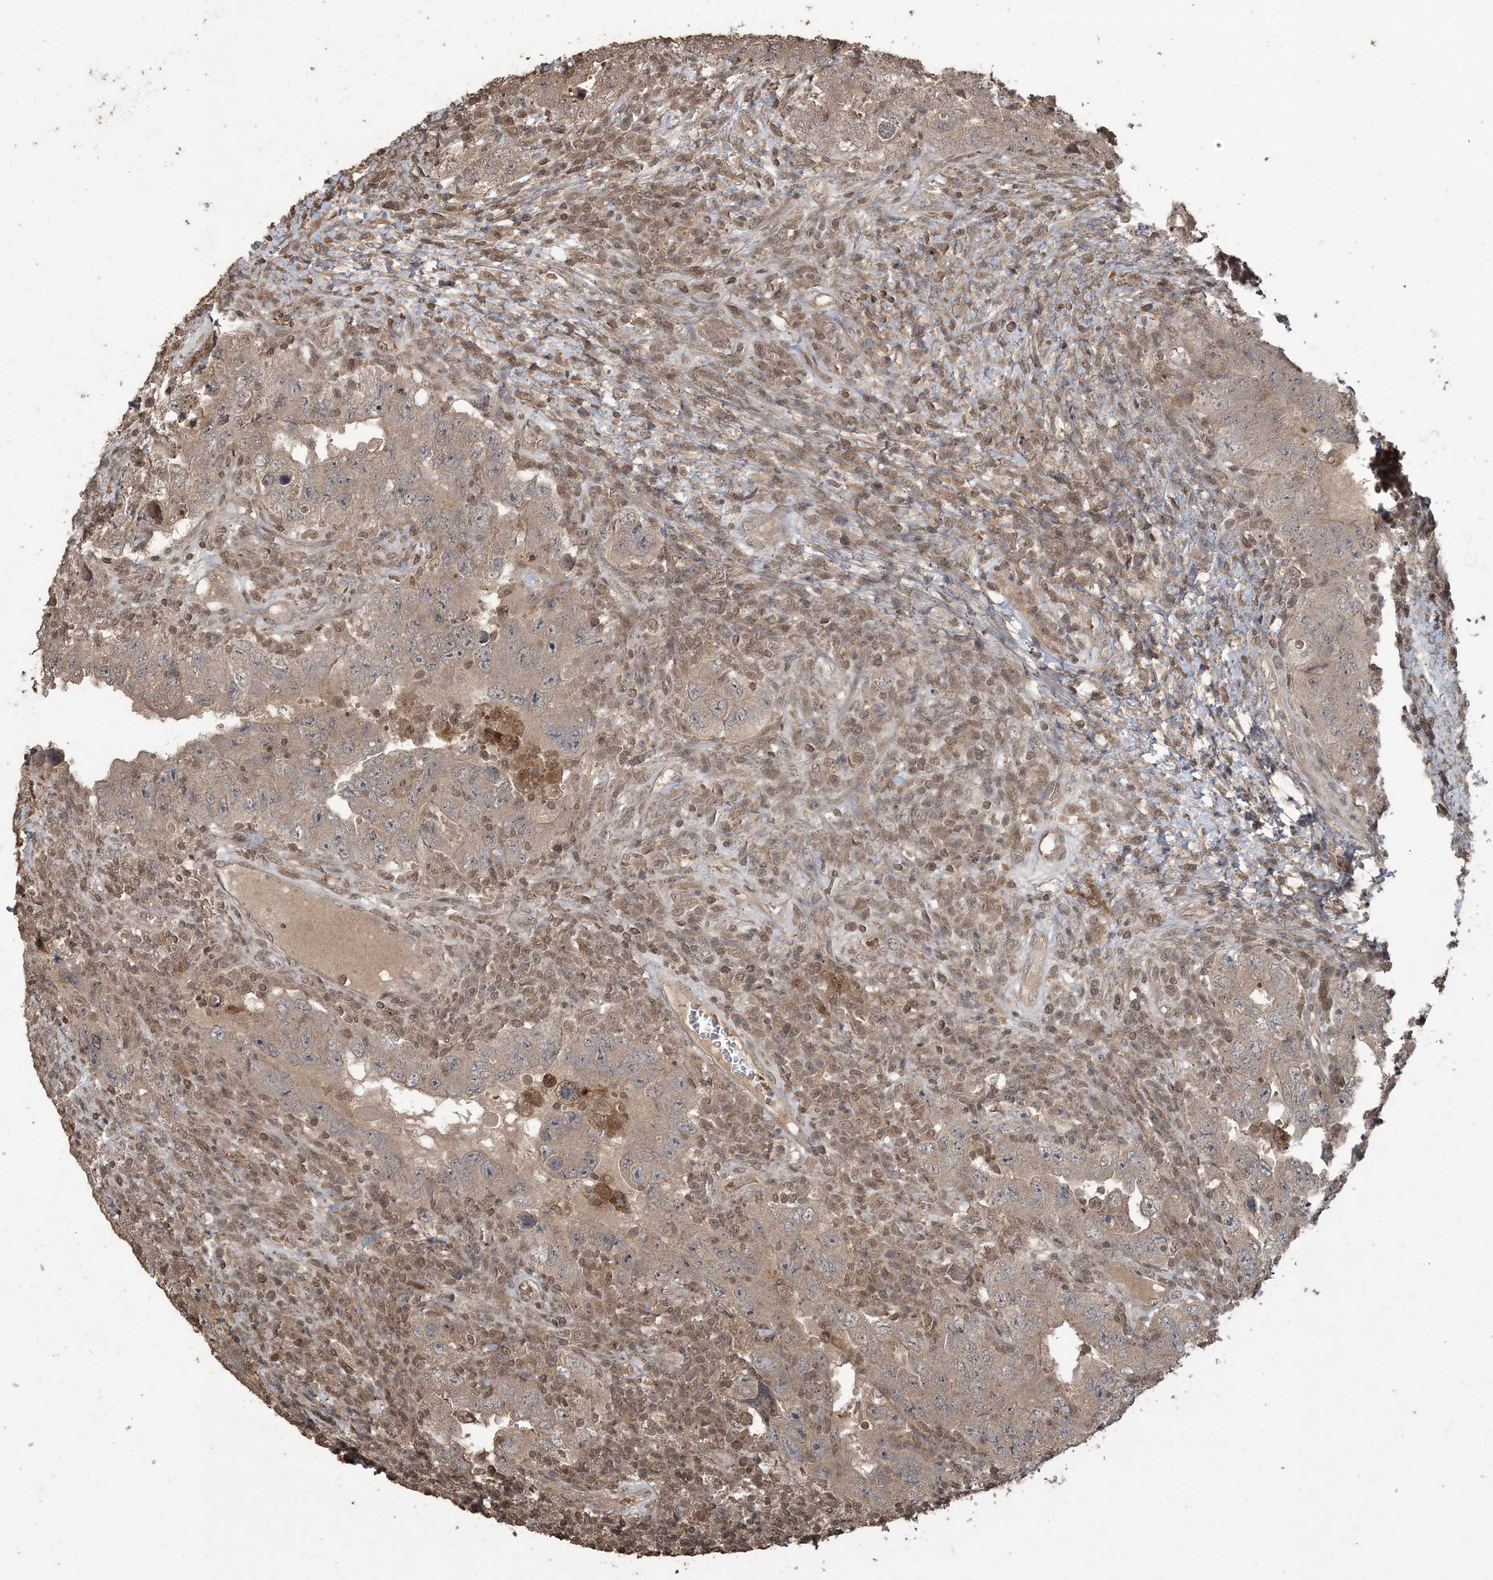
{"staining": {"intensity": "weak", "quantity": ">75%", "location": "cytoplasmic/membranous"}, "tissue": "testis cancer", "cell_type": "Tumor cells", "image_type": "cancer", "snomed": [{"axis": "morphology", "description": "Carcinoma, Embryonal, NOS"}, {"axis": "topography", "description": "Testis"}], "caption": "Testis embryonal carcinoma stained with DAB IHC displays low levels of weak cytoplasmic/membranous expression in approximately >75% of tumor cells.", "gene": "EFCAB8", "patient": {"sex": "male", "age": 26}}